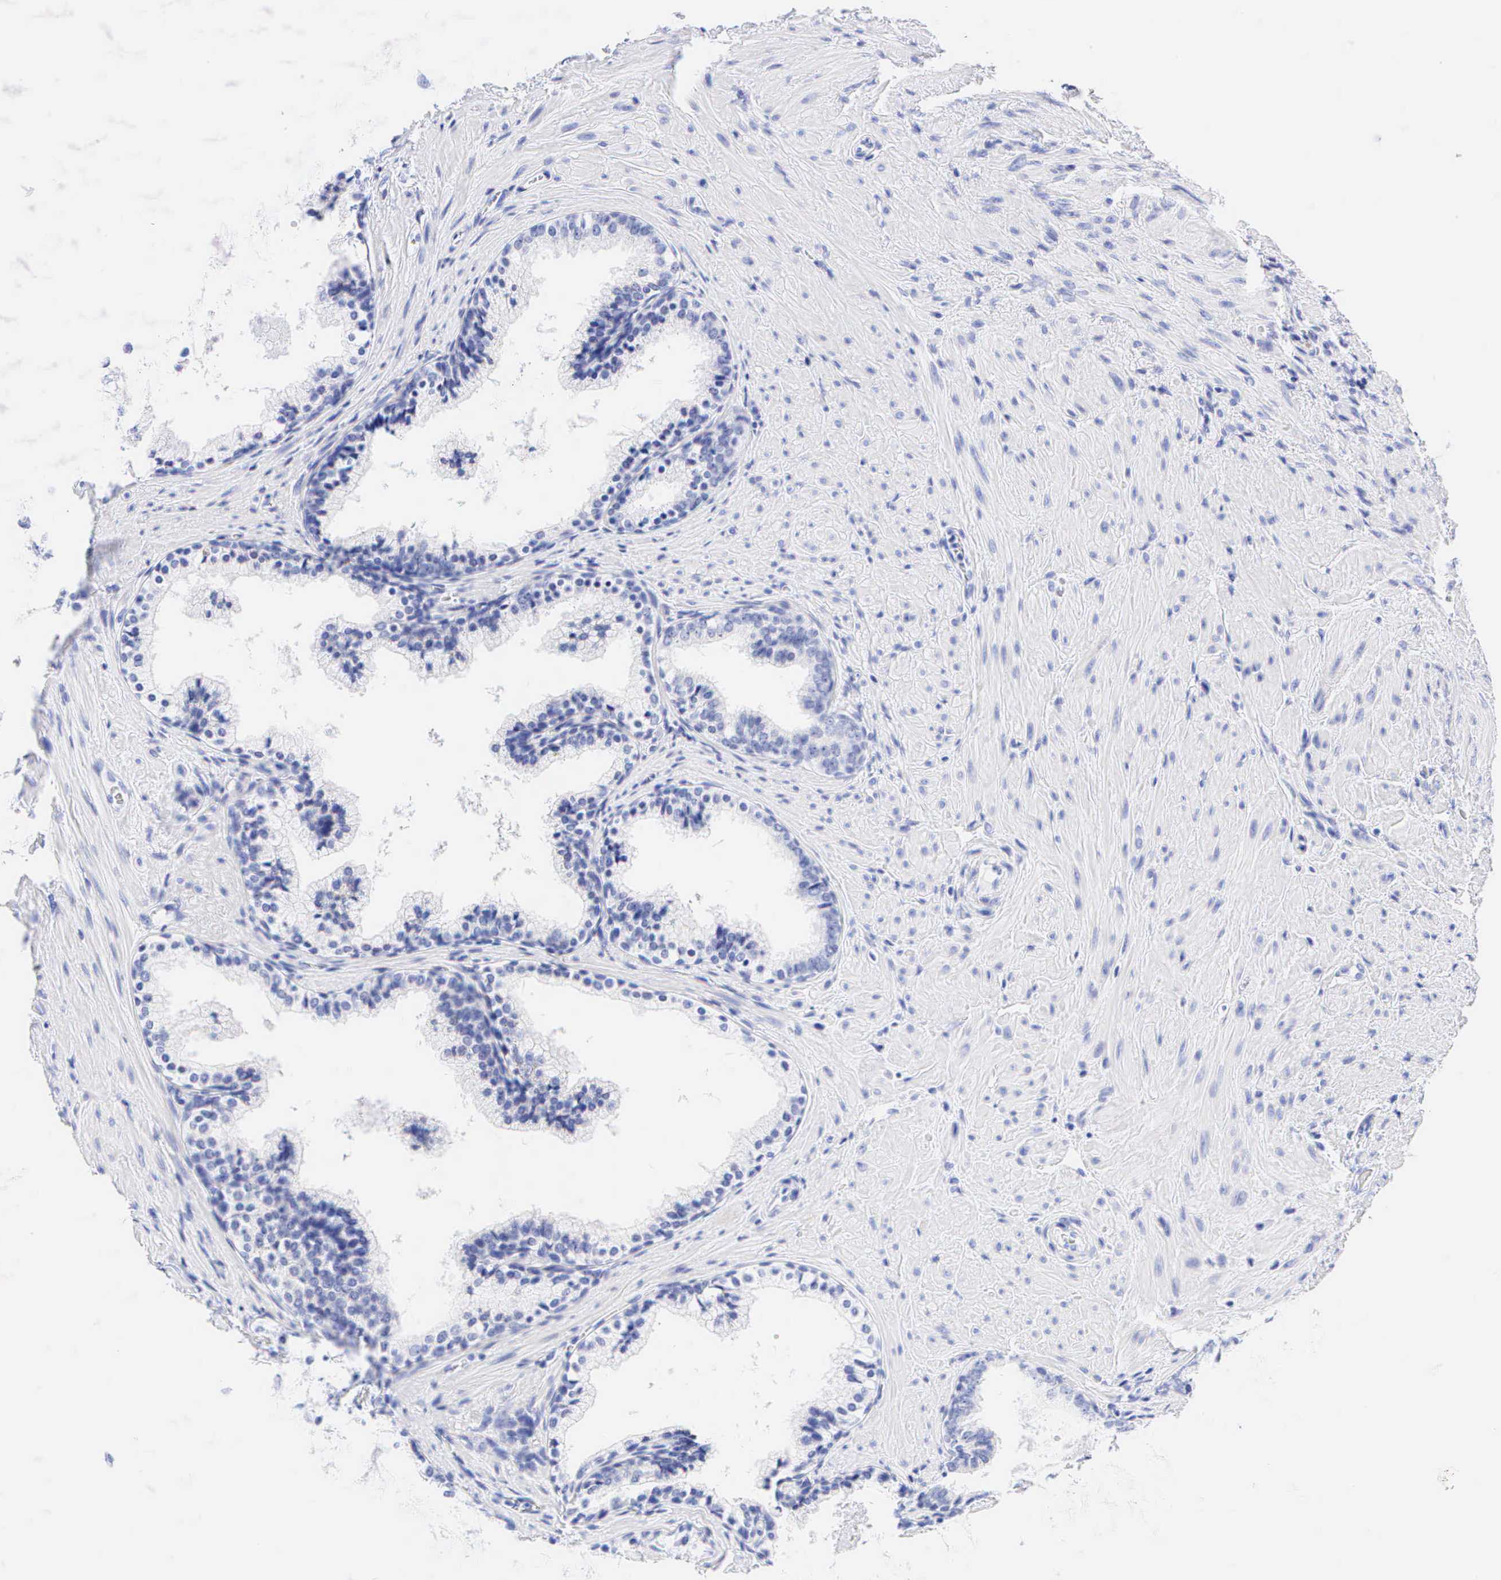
{"staining": {"intensity": "negative", "quantity": "none", "location": "none"}, "tissue": "prostate", "cell_type": "Glandular cells", "image_type": "normal", "snomed": [{"axis": "morphology", "description": "Normal tissue, NOS"}, {"axis": "topography", "description": "Prostate"}], "caption": "The immunohistochemistry photomicrograph has no significant positivity in glandular cells of prostate. Nuclei are stained in blue.", "gene": "KRT20", "patient": {"sex": "male", "age": 65}}